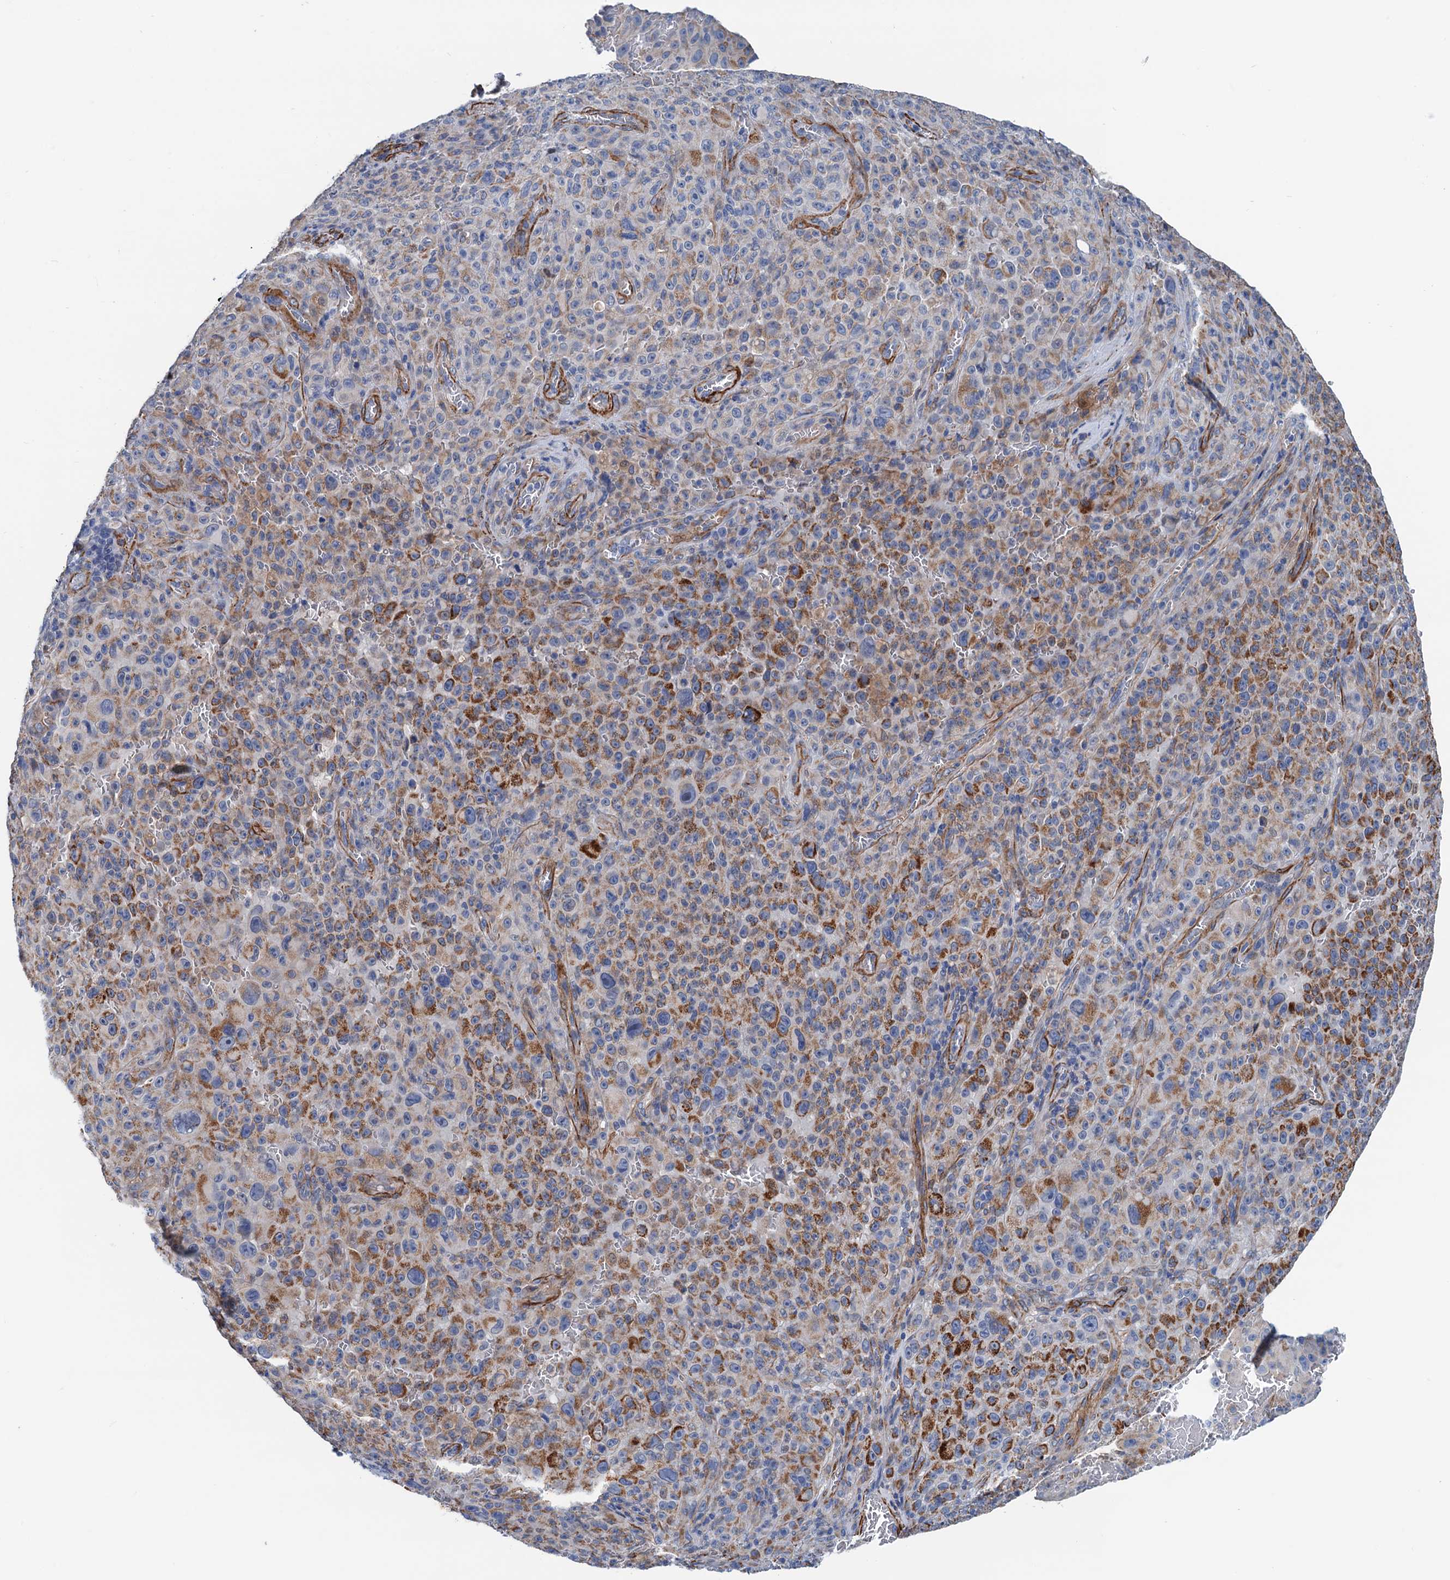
{"staining": {"intensity": "moderate", "quantity": "25%-75%", "location": "cytoplasmic/membranous"}, "tissue": "melanoma", "cell_type": "Tumor cells", "image_type": "cancer", "snomed": [{"axis": "morphology", "description": "Malignant melanoma, NOS"}, {"axis": "topography", "description": "Skin"}], "caption": "Immunohistochemical staining of human melanoma demonstrates medium levels of moderate cytoplasmic/membranous staining in about 25%-75% of tumor cells.", "gene": "CSTPP1", "patient": {"sex": "female", "age": 82}}